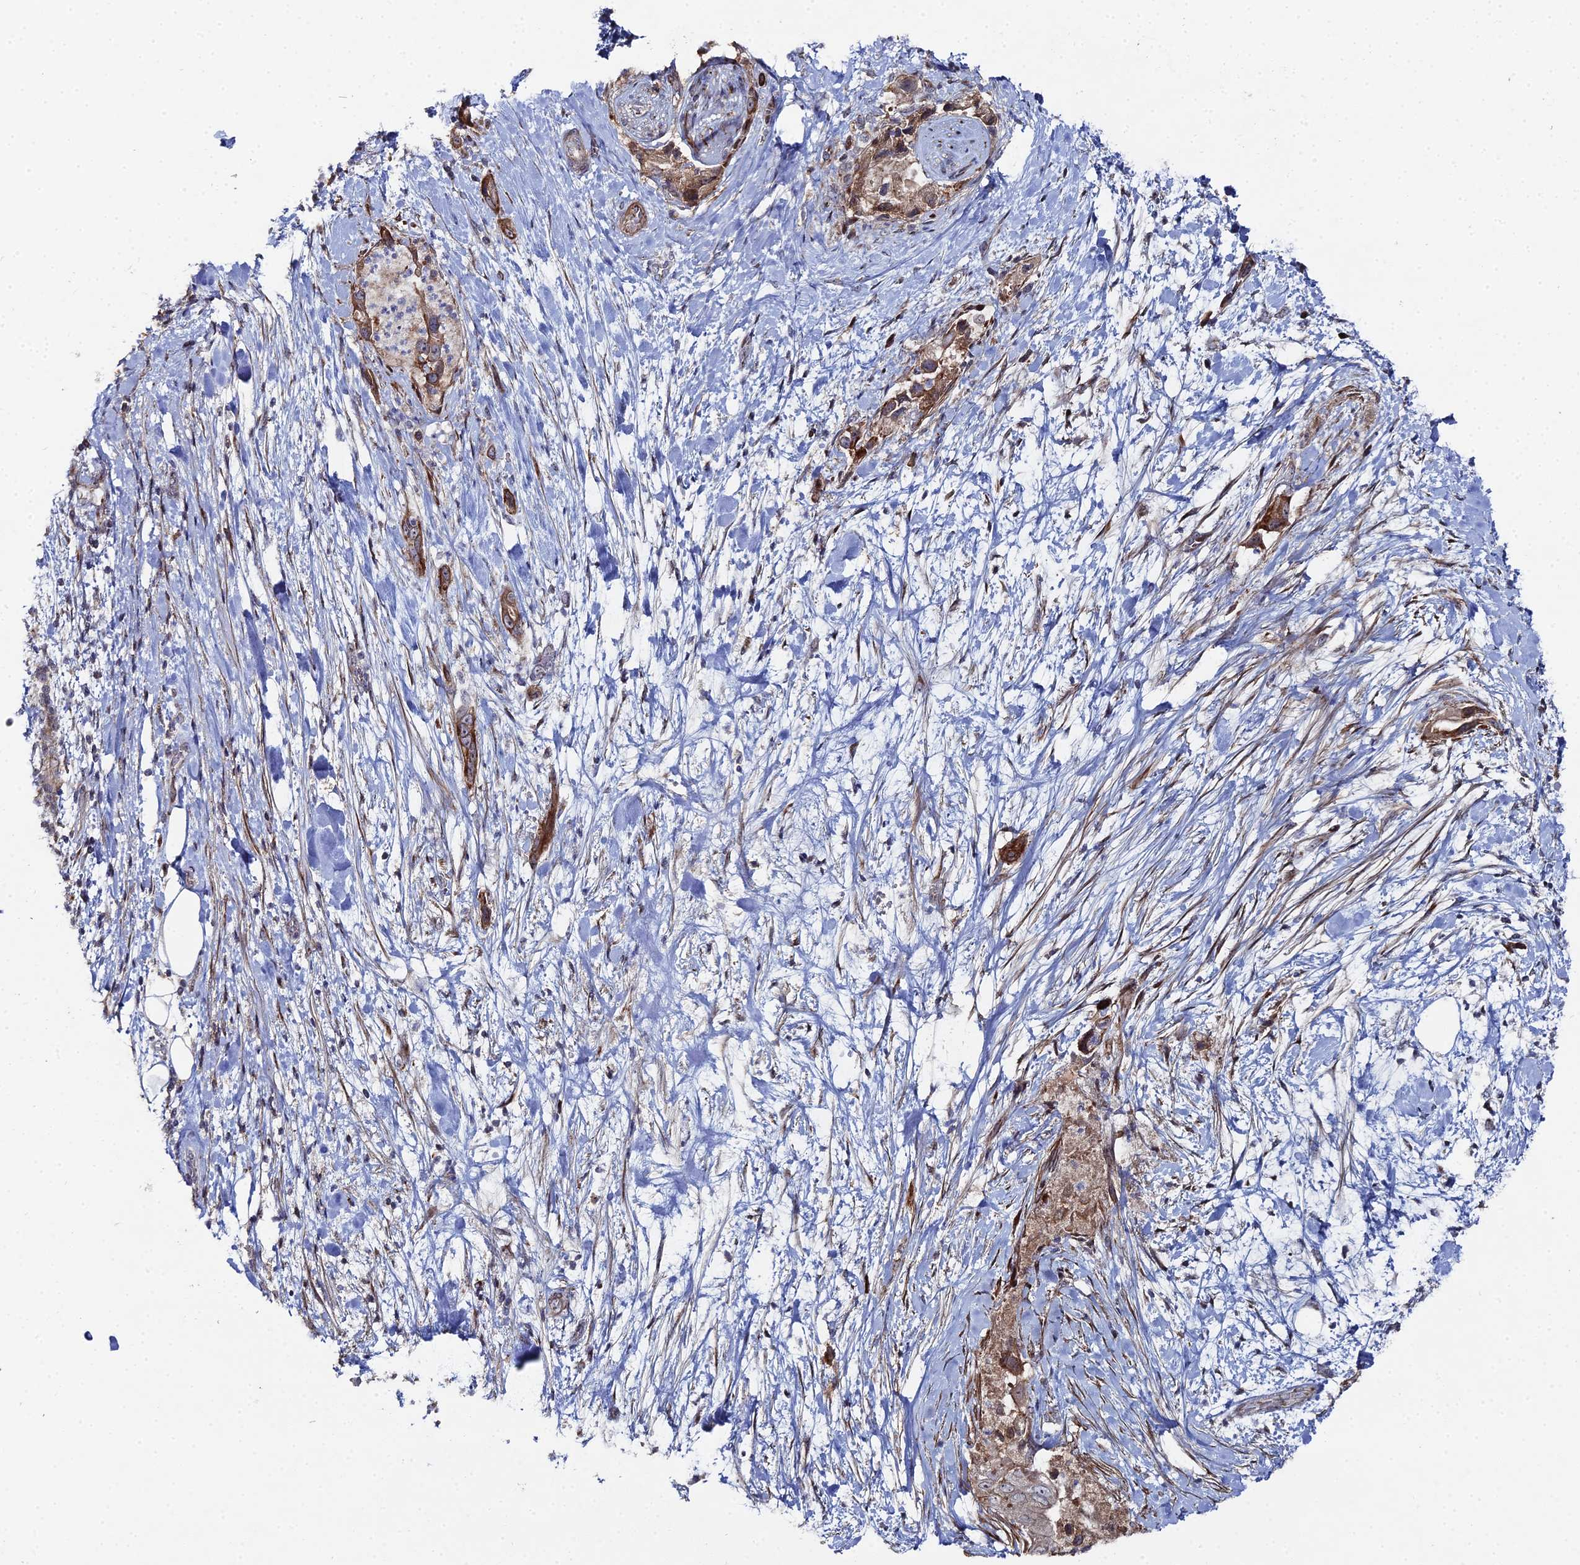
{"staining": {"intensity": "moderate", "quantity": "25%-75%", "location": "cytoplasmic/membranous"}, "tissue": "pancreatic cancer", "cell_type": "Tumor cells", "image_type": "cancer", "snomed": [{"axis": "morphology", "description": "Adenocarcinoma, NOS"}, {"axis": "topography", "description": "Pancreas"}], "caption": "Protein analysis of pancreatic cancer tissue exhibits moderate cytoplasmic/membranous expression in approximately 25%-75% of tumor cells. The staining was performed using DAB (3,3'-diaminobenzidine), with brown indicating positive protein expression. Nuclei are stained blue with hematoxylin.", "gene": "SGMS1", "patient": {"sex": "female", "age": 78}}